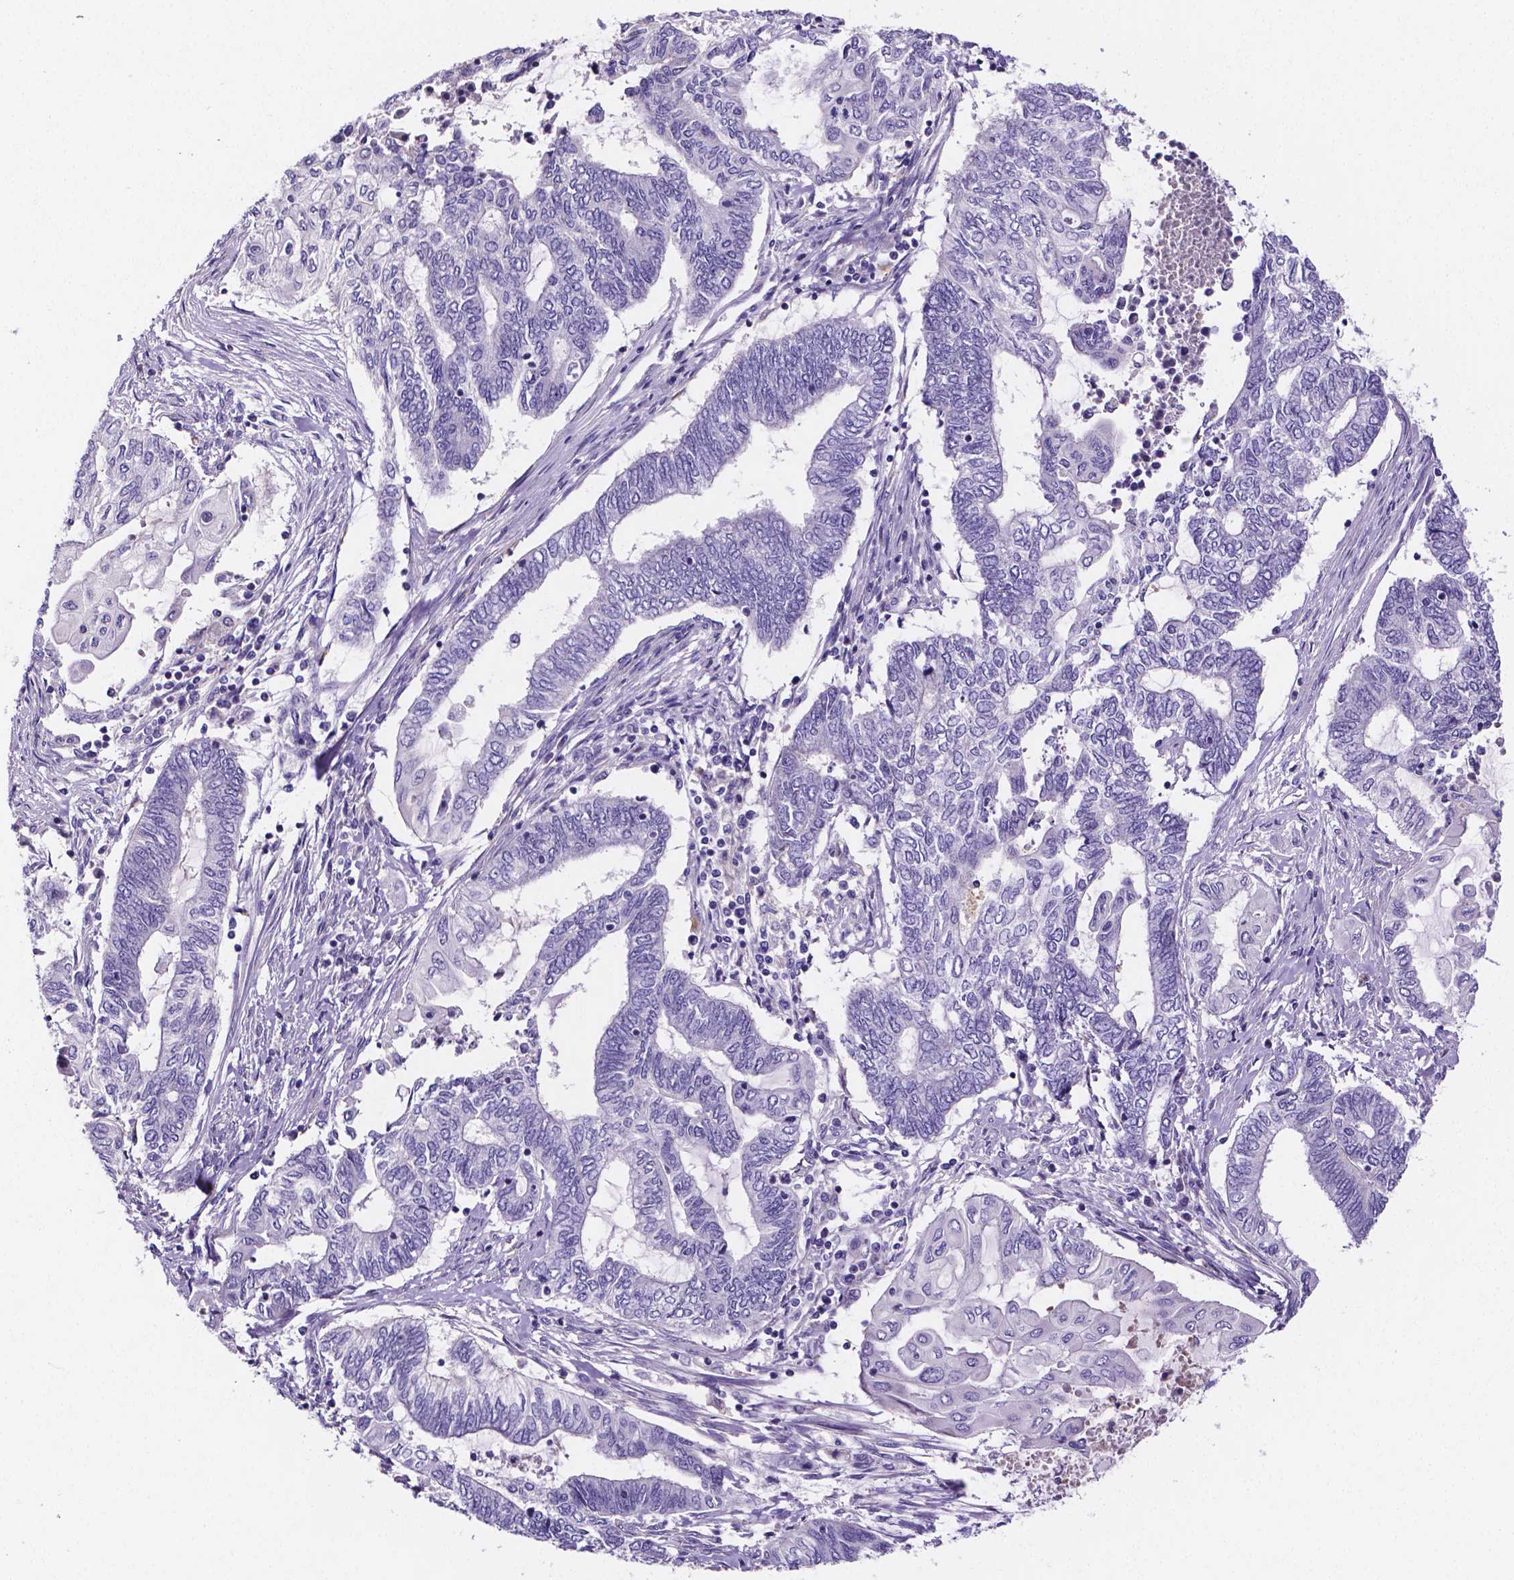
{"staining": {"intensity": "negative", "quantity": "none", "location": "none"}, "tissue": "prostate cancer", "cell_type": "Tumor cells", "image_type": "cancer", "snomed": [{"axis": "morphology", "description": "Adenocarcinoma, High grade"}, {"axis": "topography", "description": "Prostate"}], "caption": "Tumor cells show no significant positivity in prostate high-grade adenocarcinoma.", "gene": "NRGN", "patient": {"sex": "male", "age": 58}}